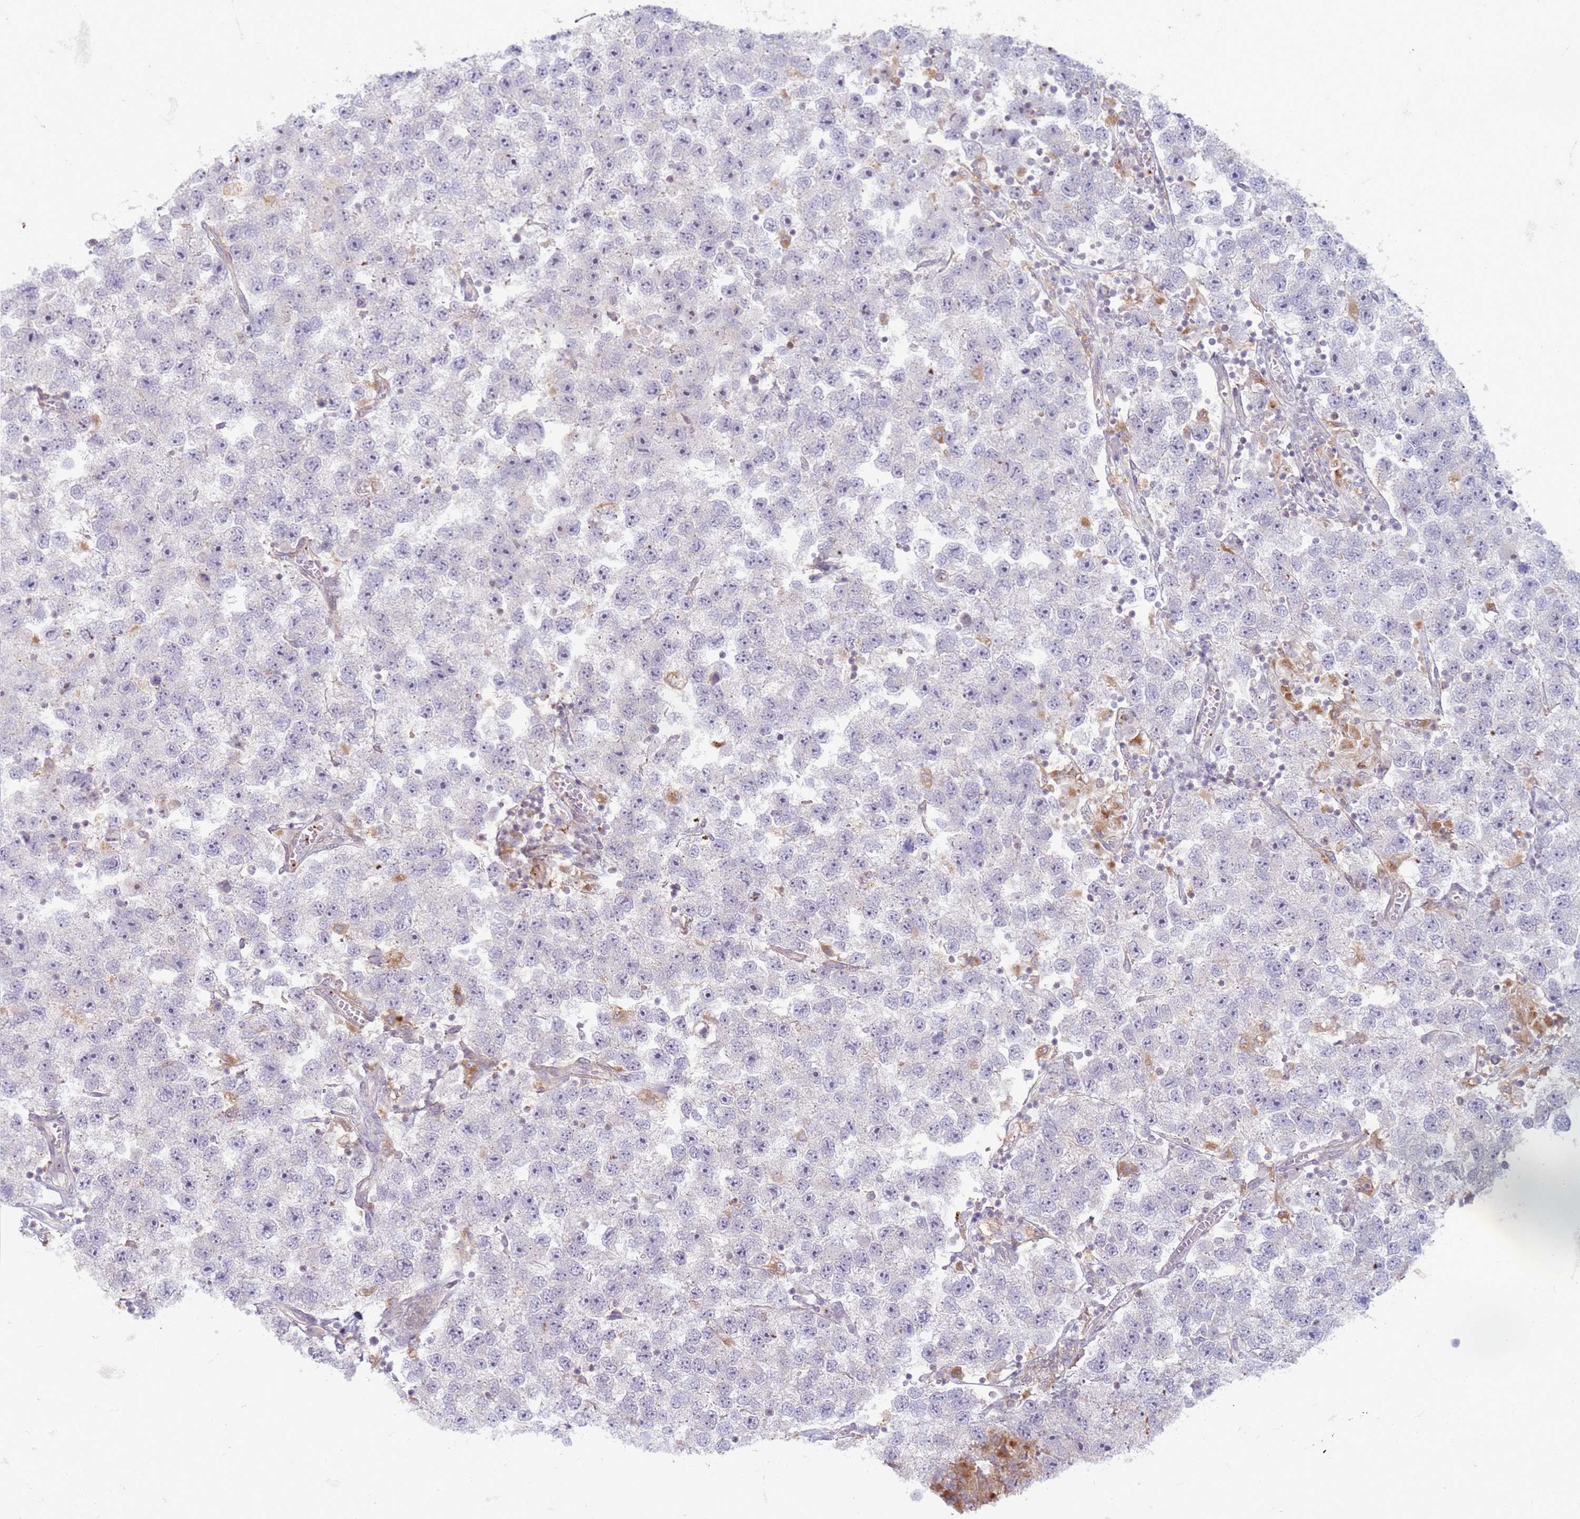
{"staining": {"intensity": "negative", "quantity": "none", "location": "none"}, "tissue": "testis cancer", "cell_type": "Tumor cells", "image_type": "cancer", "snomed": [{"axis": "morphology", "description": "Seminoma, NOS"}, {"axis": "topography", "description": "Testis"}], "caption": "The histopathology image shows no significant expression in tumor cells of testis seminoma.", "gene": "SLC15A3", "patient": {"sex": "male", "age": 26}}